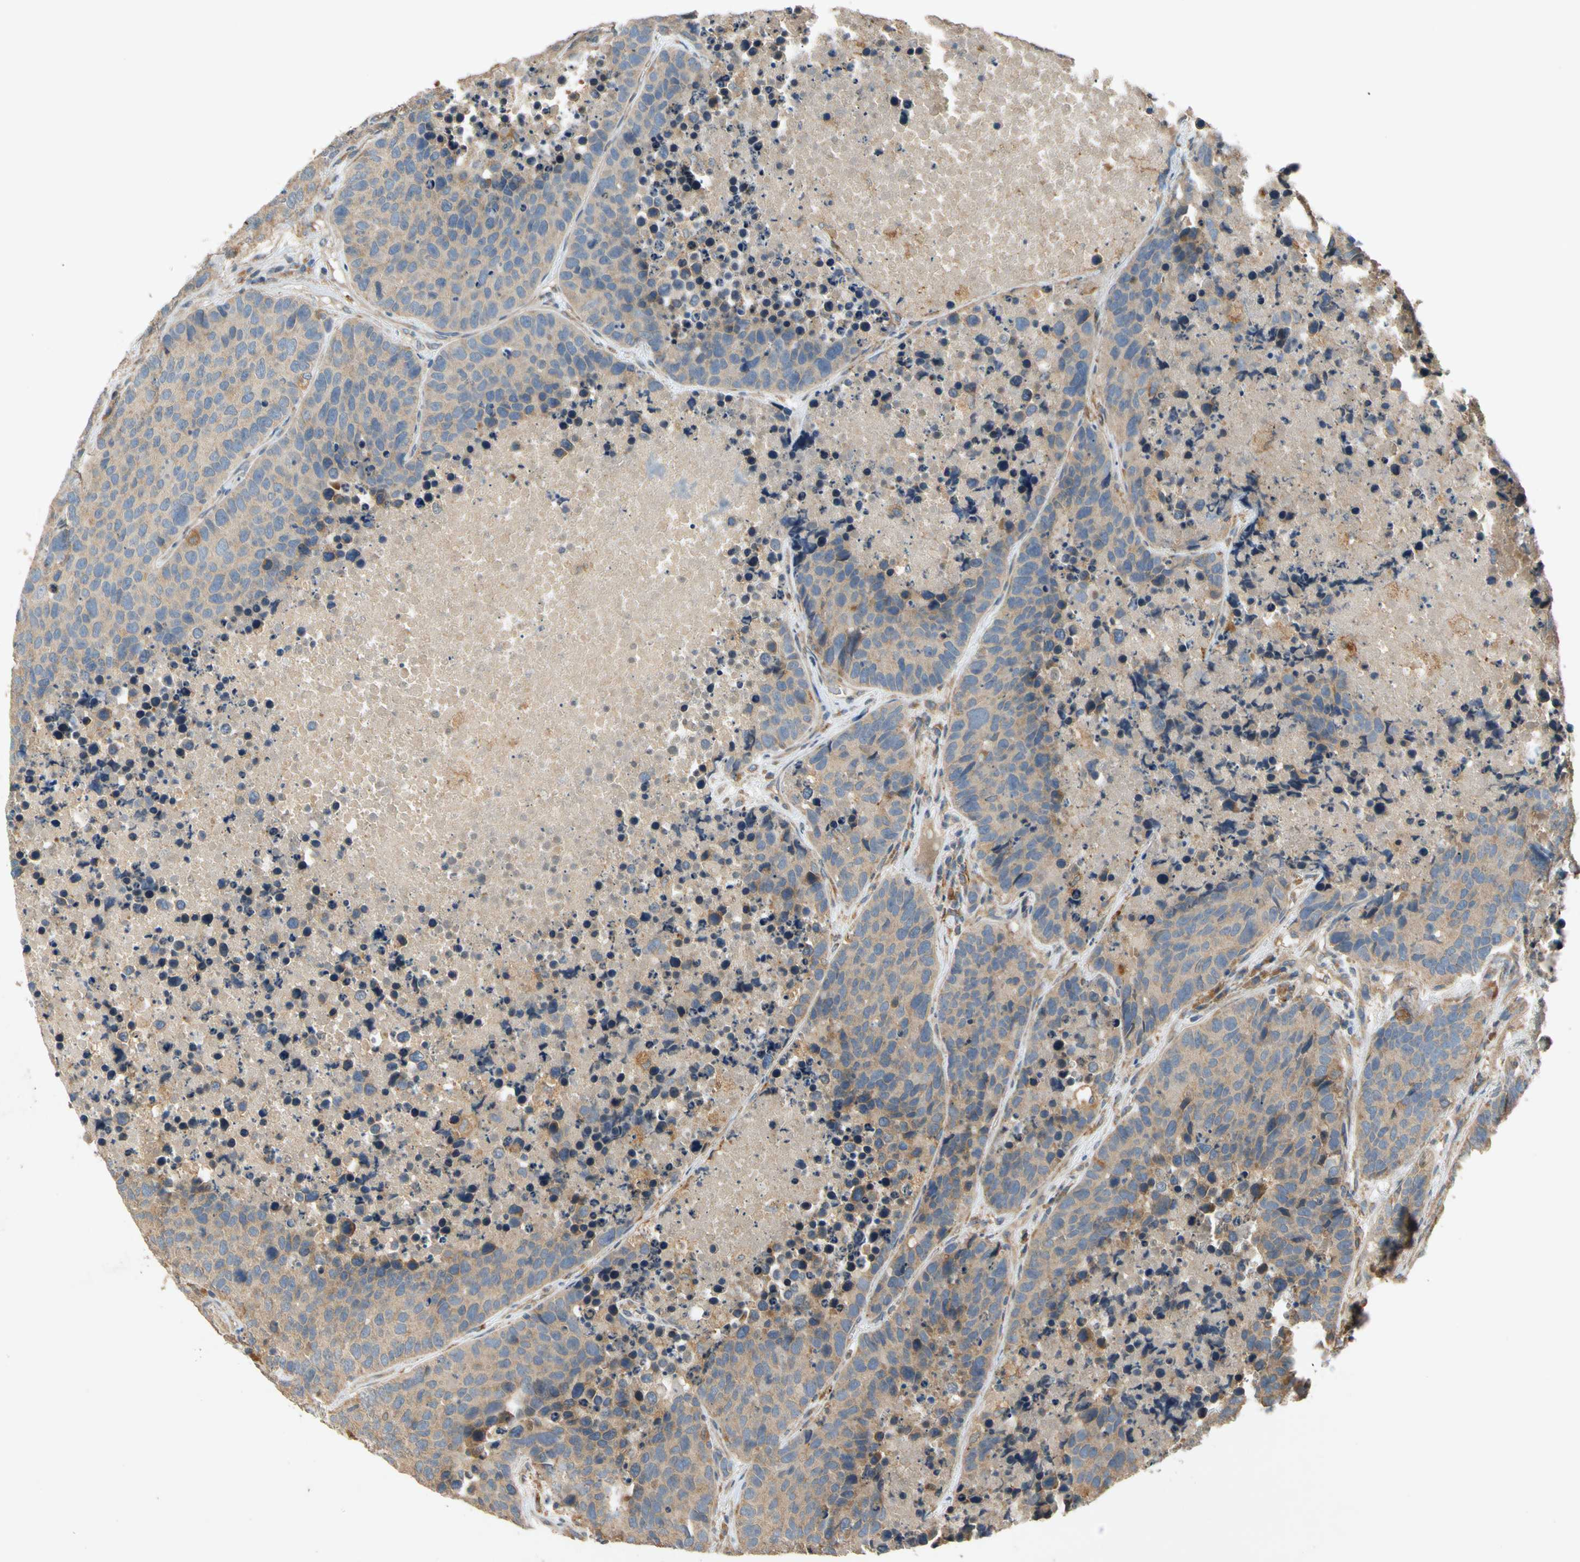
{"staining": {"intensity": "moderate", "quantity": ">75%", "location": "cytoplasmic/membranous"}, "tissue": "carcinoid", "cell_type": "Tumor cells", "image_type": "cancer", "snomed": [{"axis": "morphology", "description": "Carcinoid, malignant, NOS"}, {"axis": "topography", "description": "Lung"}], "caption": "Immunohistochemistry (IHC) (DAB) staining of human malignant carcinoid demonstrates moderate cytoplasmic/membranous protein positivity in approximately >75% of tumor cells.", "gene": "USP46", "patient": {"sex": "male", "age": 60}}